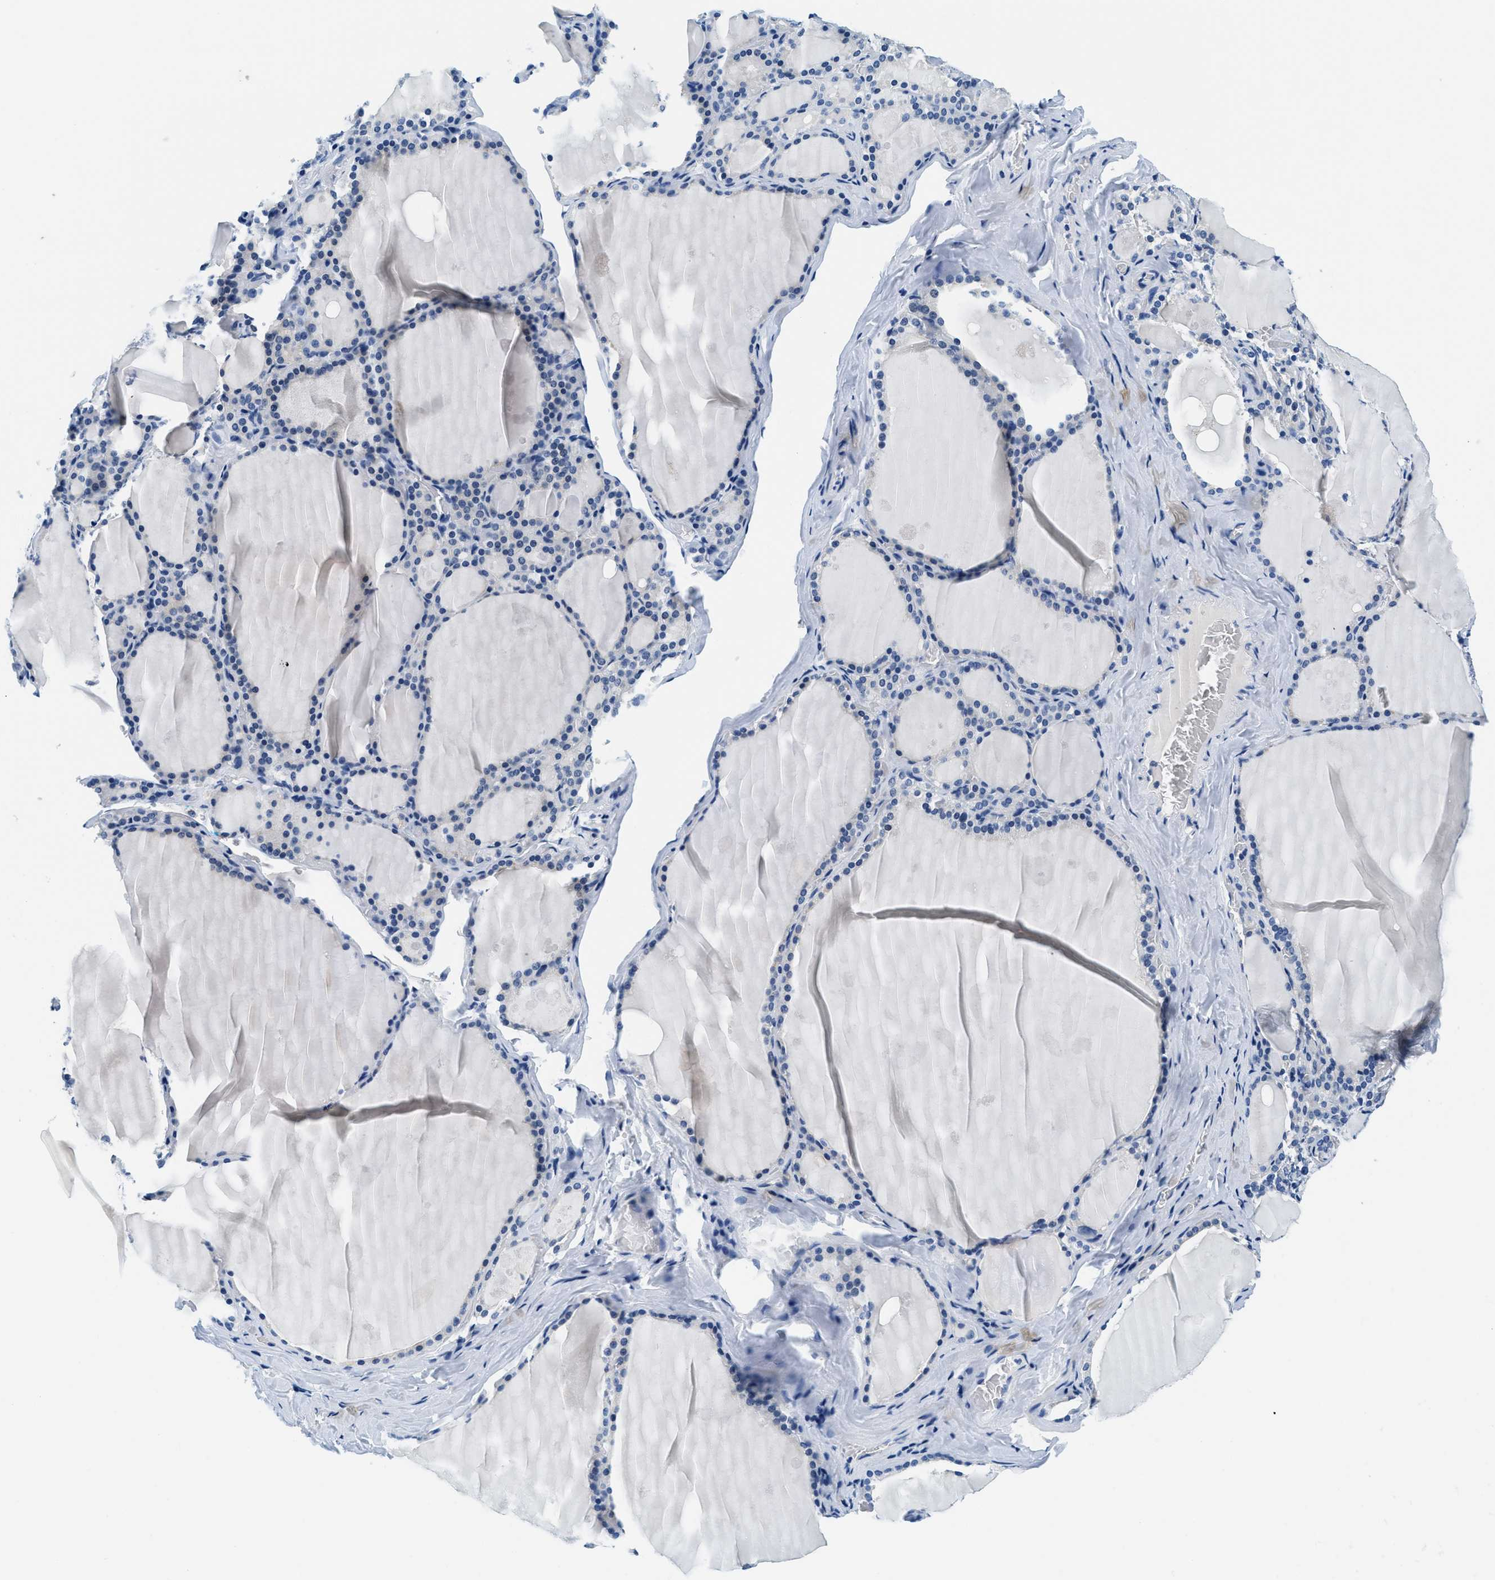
{"staining": {"intensity": "negative", "quantity": "none", "location": "none"}, "tissue": "thyroid gland", "cell_type": "Glandular cells", "image_type": "normal", "snomed": [{"axis": "morphology", "description": "Normal tissue, NOS"}, {"axis": "topography", "description": "Thyroid gland"}], "caption": "Thyroid gland stained for a protein using immunohistochemistry (IHC) exhibits no expression glandular cells.", "gene": "GSTM3", "patient": {"sex": "male", "age": 56}}